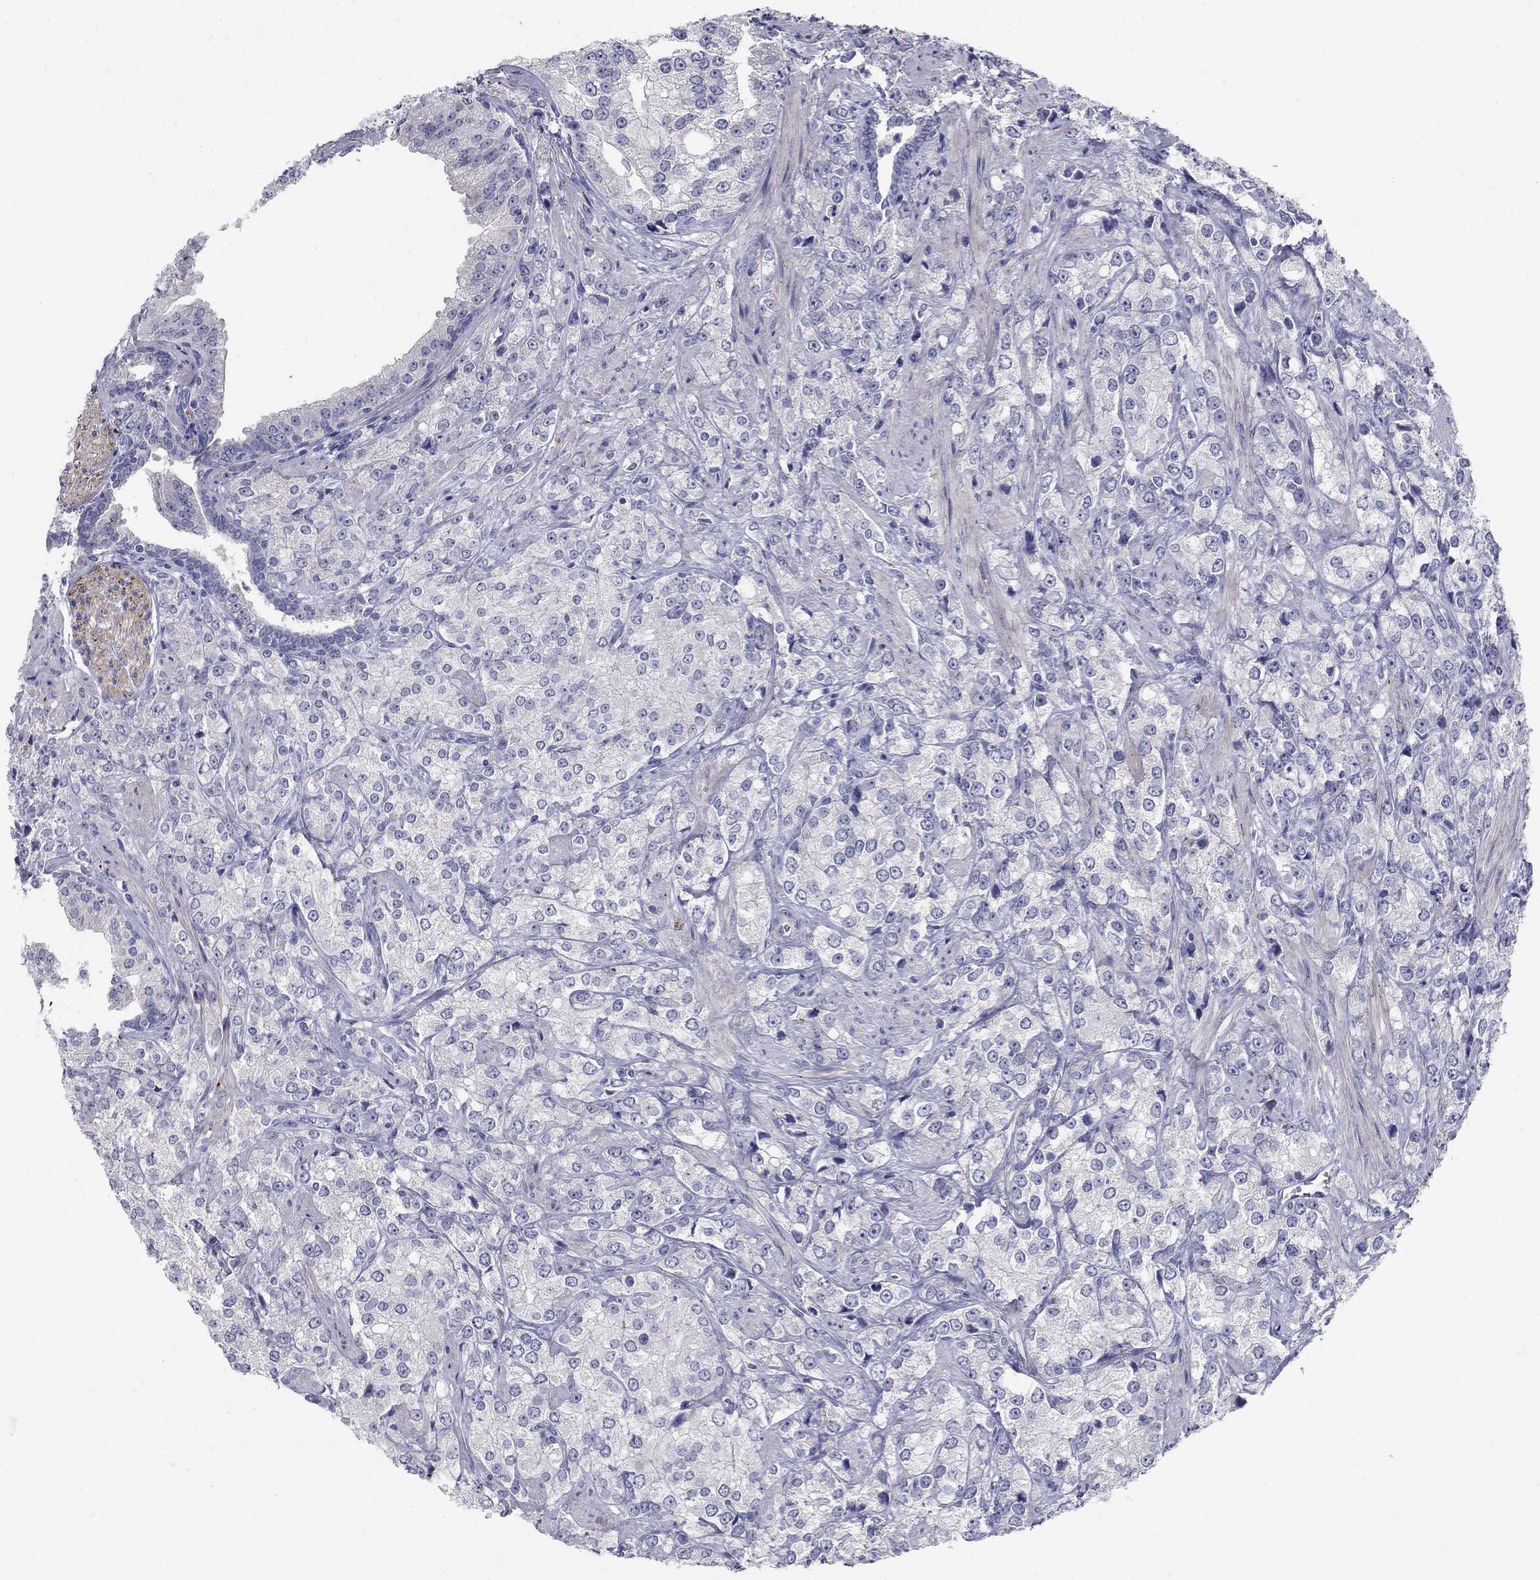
{"staining": {"intensity": "negative", "quantity": "none", "location": "none"}, "tissue": "prostate cancer", "cell_type": "Tumor cells", "image_type": "cancer", "snomed": [{"axis": "morphology", "description": "Adenocarcinoma, NOS"}, {"axis": "topography", "description": "Prostate and seminal vesicle, NOS"}, {"axis": "topography", "description": "Prostate"}], "caption": "The photomicrograph shows no significant staining in tumor cells of prostate adenocarcinoma. (DAB IHC visualized using brightfield microscopy, high magnification).", "gene": "TP53TG5", "patient": {"sex": "male", "age": 68}}